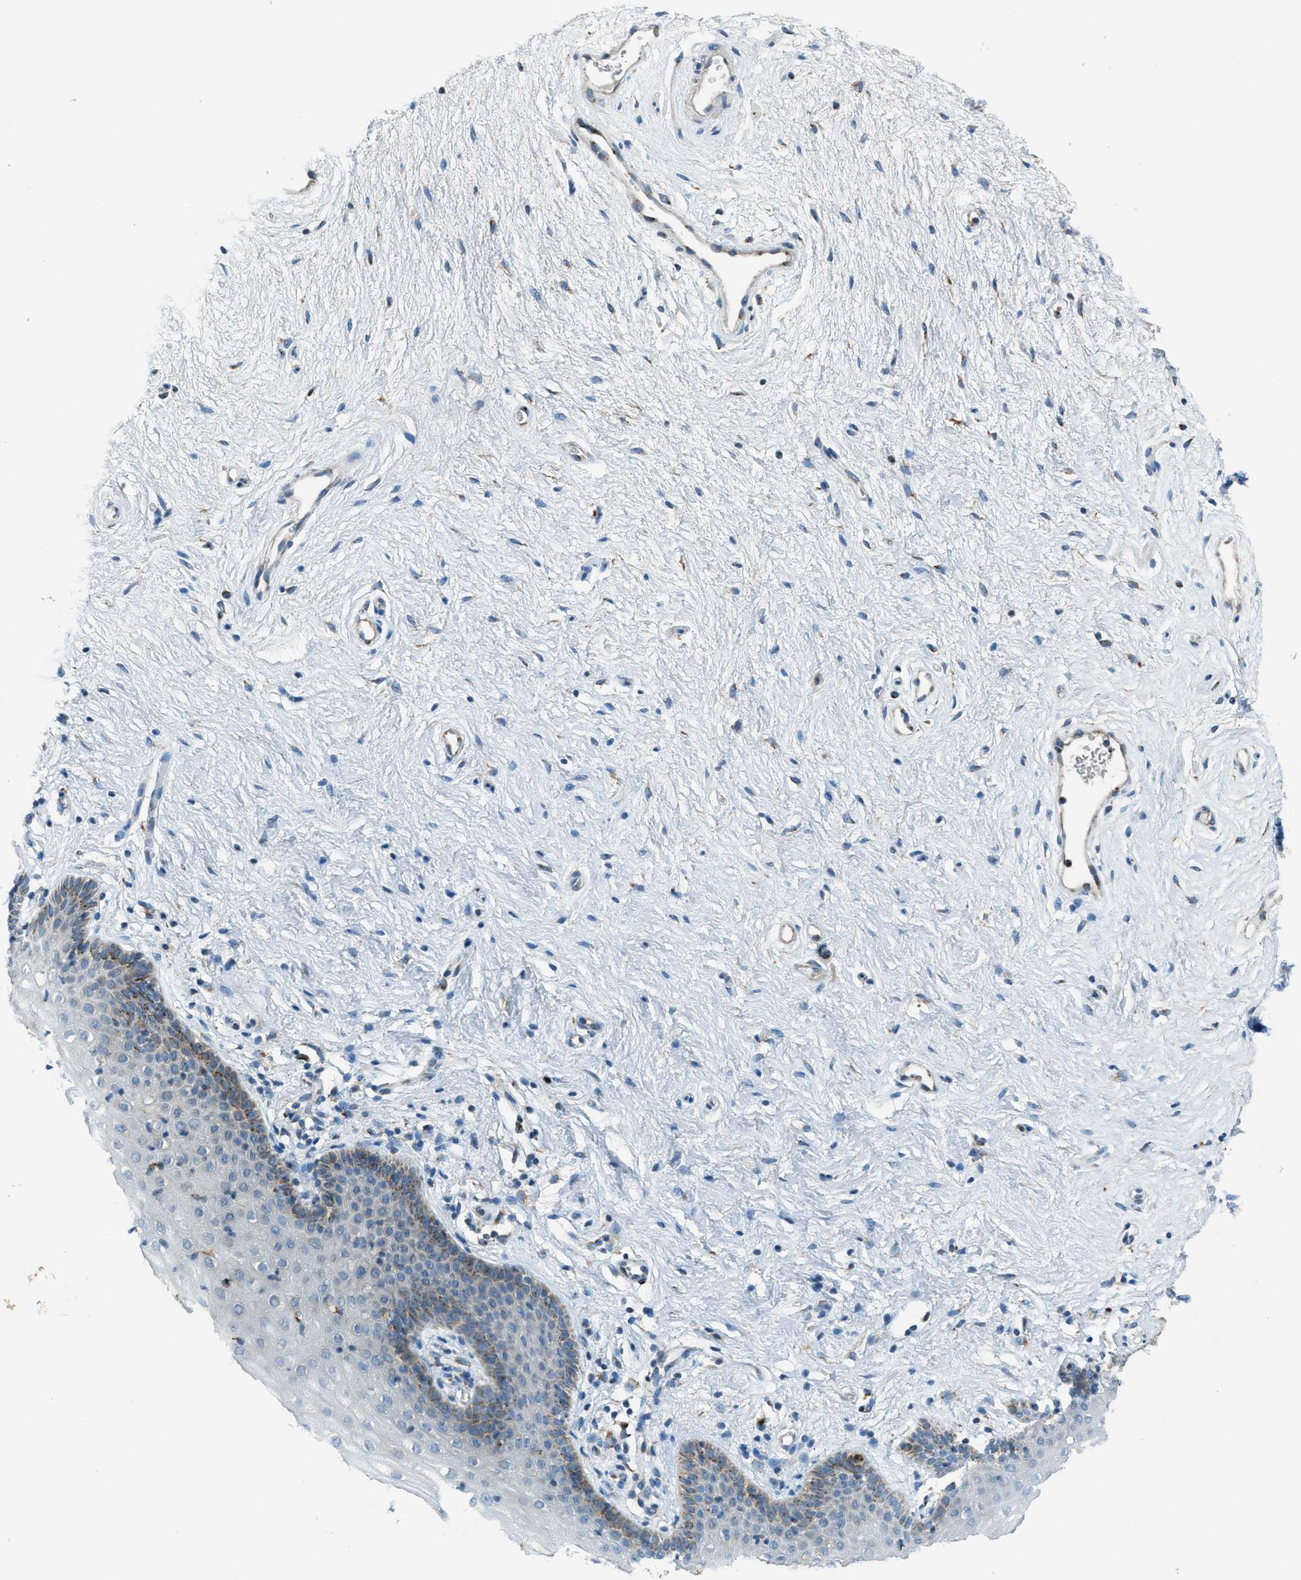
{"staining": {"intensity": "weak", "quantity": "25%-75%", "location": "cytoplasmic/membranous"}, "tissue": "vagina", "cell_type": "Squamous epithelial cells", "image_type": "normal", "snomed": [{"axis": "morphology", "description": "Normal tissue, NOS"}, {"axis": "topography", "description": "Vagina"}], "caption": "IHC of normal vagina reveals low levels of weak cytoplasmic/membranous expression in approximately 25%-75% of squamous epithelial cells.", "gene": "BCKDK", "patient": {"sex": "female", "age": 44}}